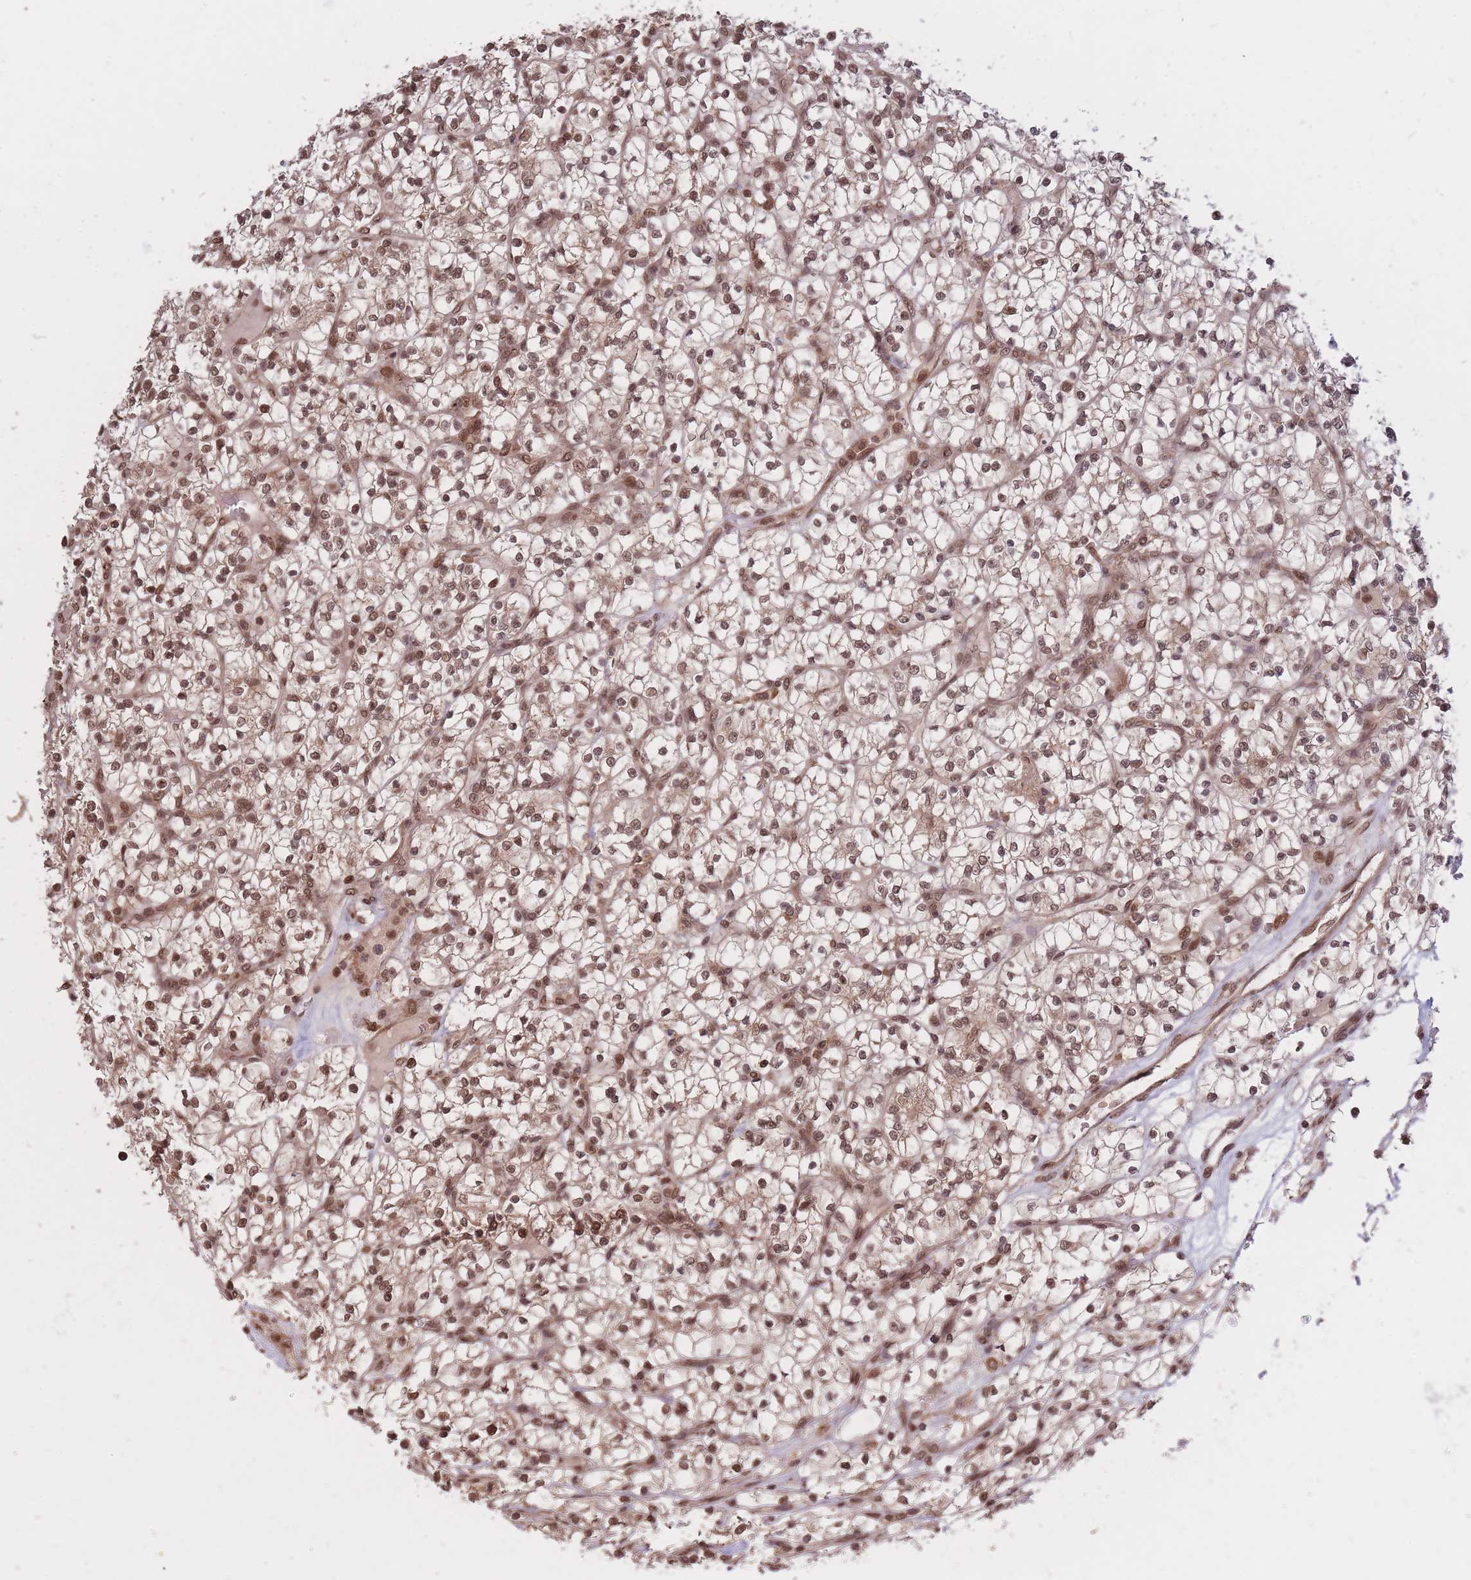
{"staining": {"intensity": "moderate", "quantity": ">75%", "location": "cytoplasmic/membranous,nuclear"}, "tissue": "renal cancer", "cell_type": "Tumor cells", "image_type": "cancer", "snomed": [{"axis": "morphology", "description": "Adenocarcinoma, NOS"}, {"axis": "topography", "description": "Kidney"}], "caption": "Brown immunohistochemical staining in renal adenocarcinoma exhibits moderate cytoplasmic/membranous and nuclear positivity in approximately >75% of tumor cells.", "gene": "SRA1", "patient": {"sex": "female", "age": 64}}